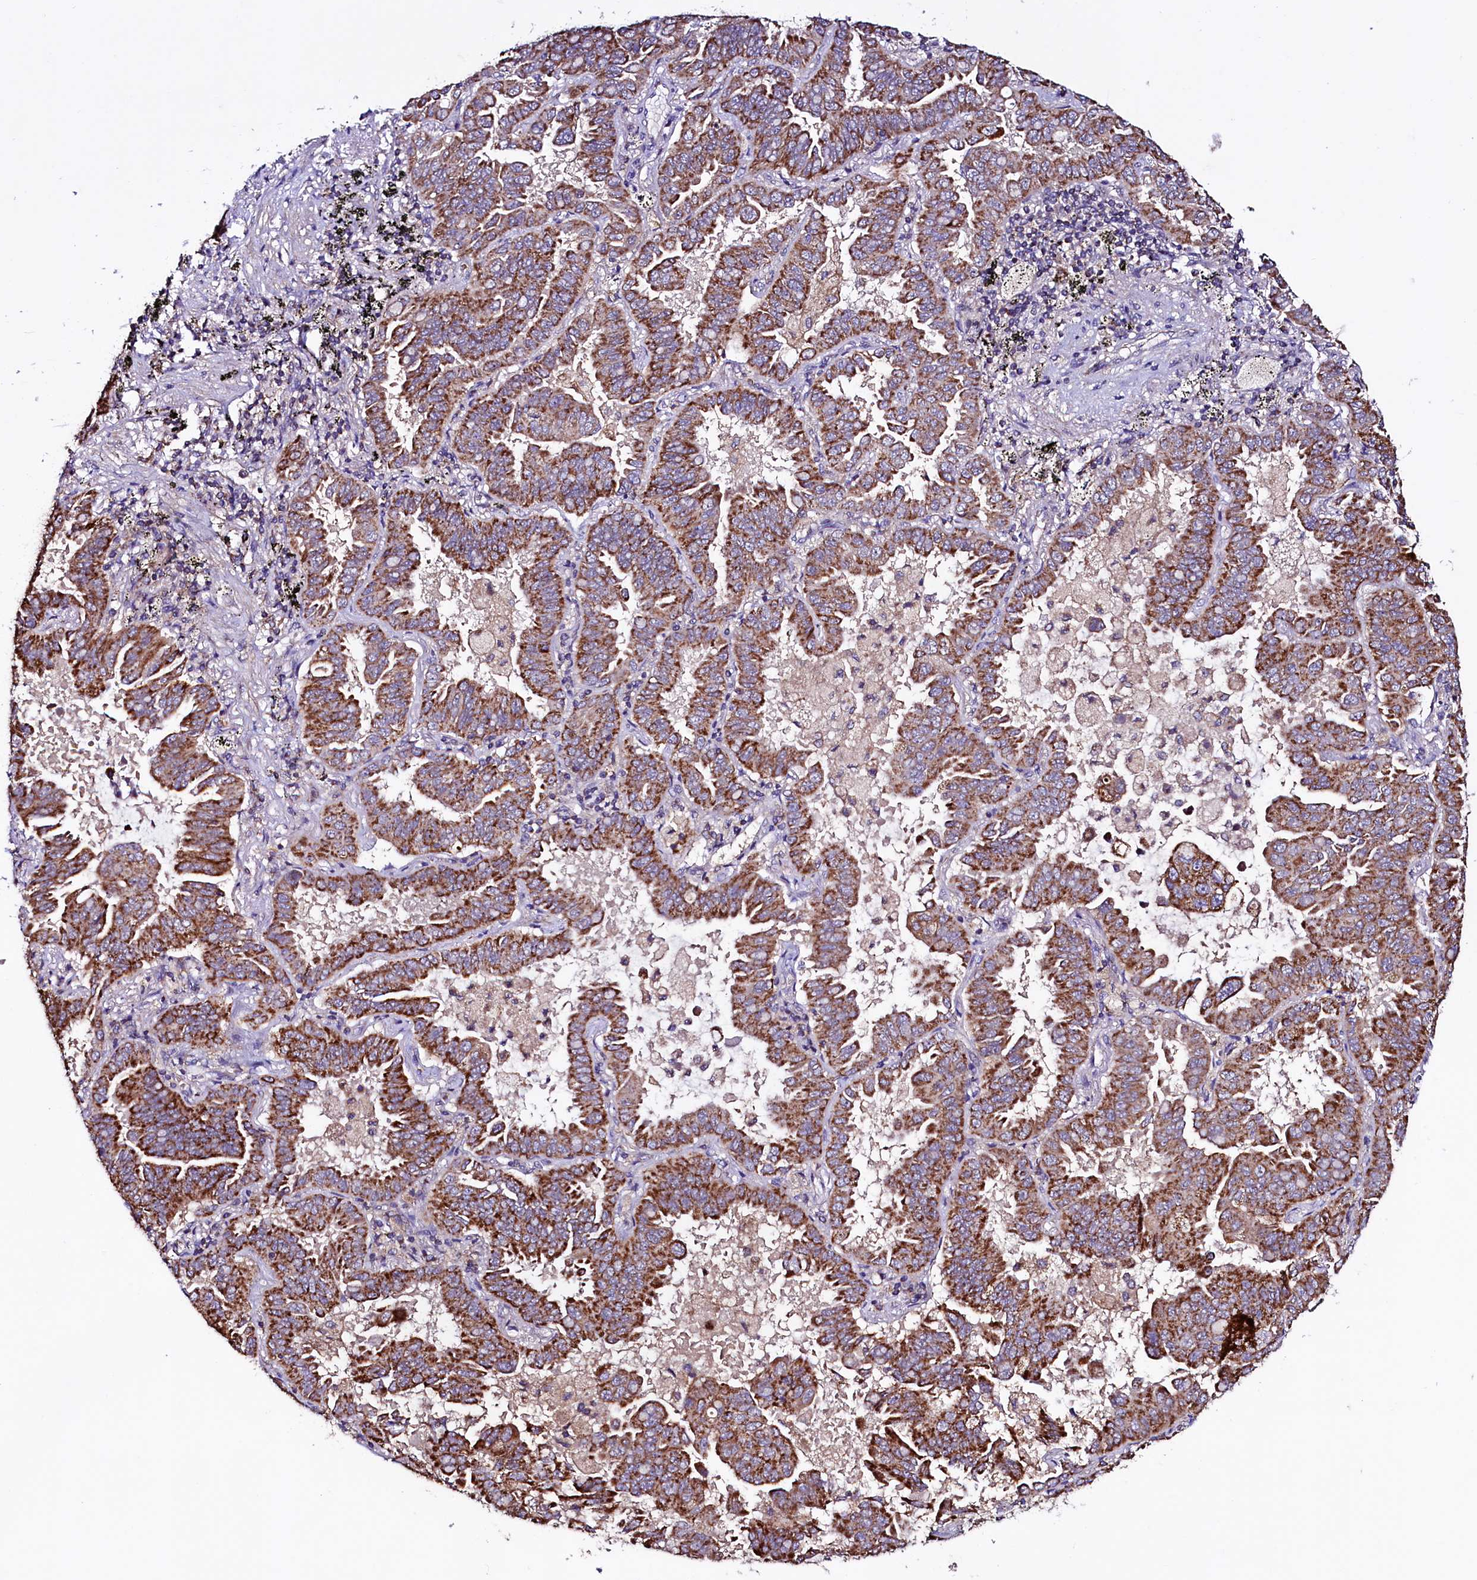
{"staining": {"intensity": "moderate", "quantity": ">75%", "location": "cytoplasmic/membranous"}, "tissue": "lung cancer", "cell_type": "Tumor cells", "image_type": "cancer", "snomed": [{"axis": "morphology", "description": "Adenocarcinoma, NOS"}, {"axis": "topography", "description": "Lung"}], "caption": "Lung cancer (adenocarcinoma) tissue demonstrates moderate cytoplasmic/membranous staining in approximately >75% of tumor cells, visualized by immunohistochemistry.", "gene": "STARD5", "patient": {"sex": "male", "age": 64}}